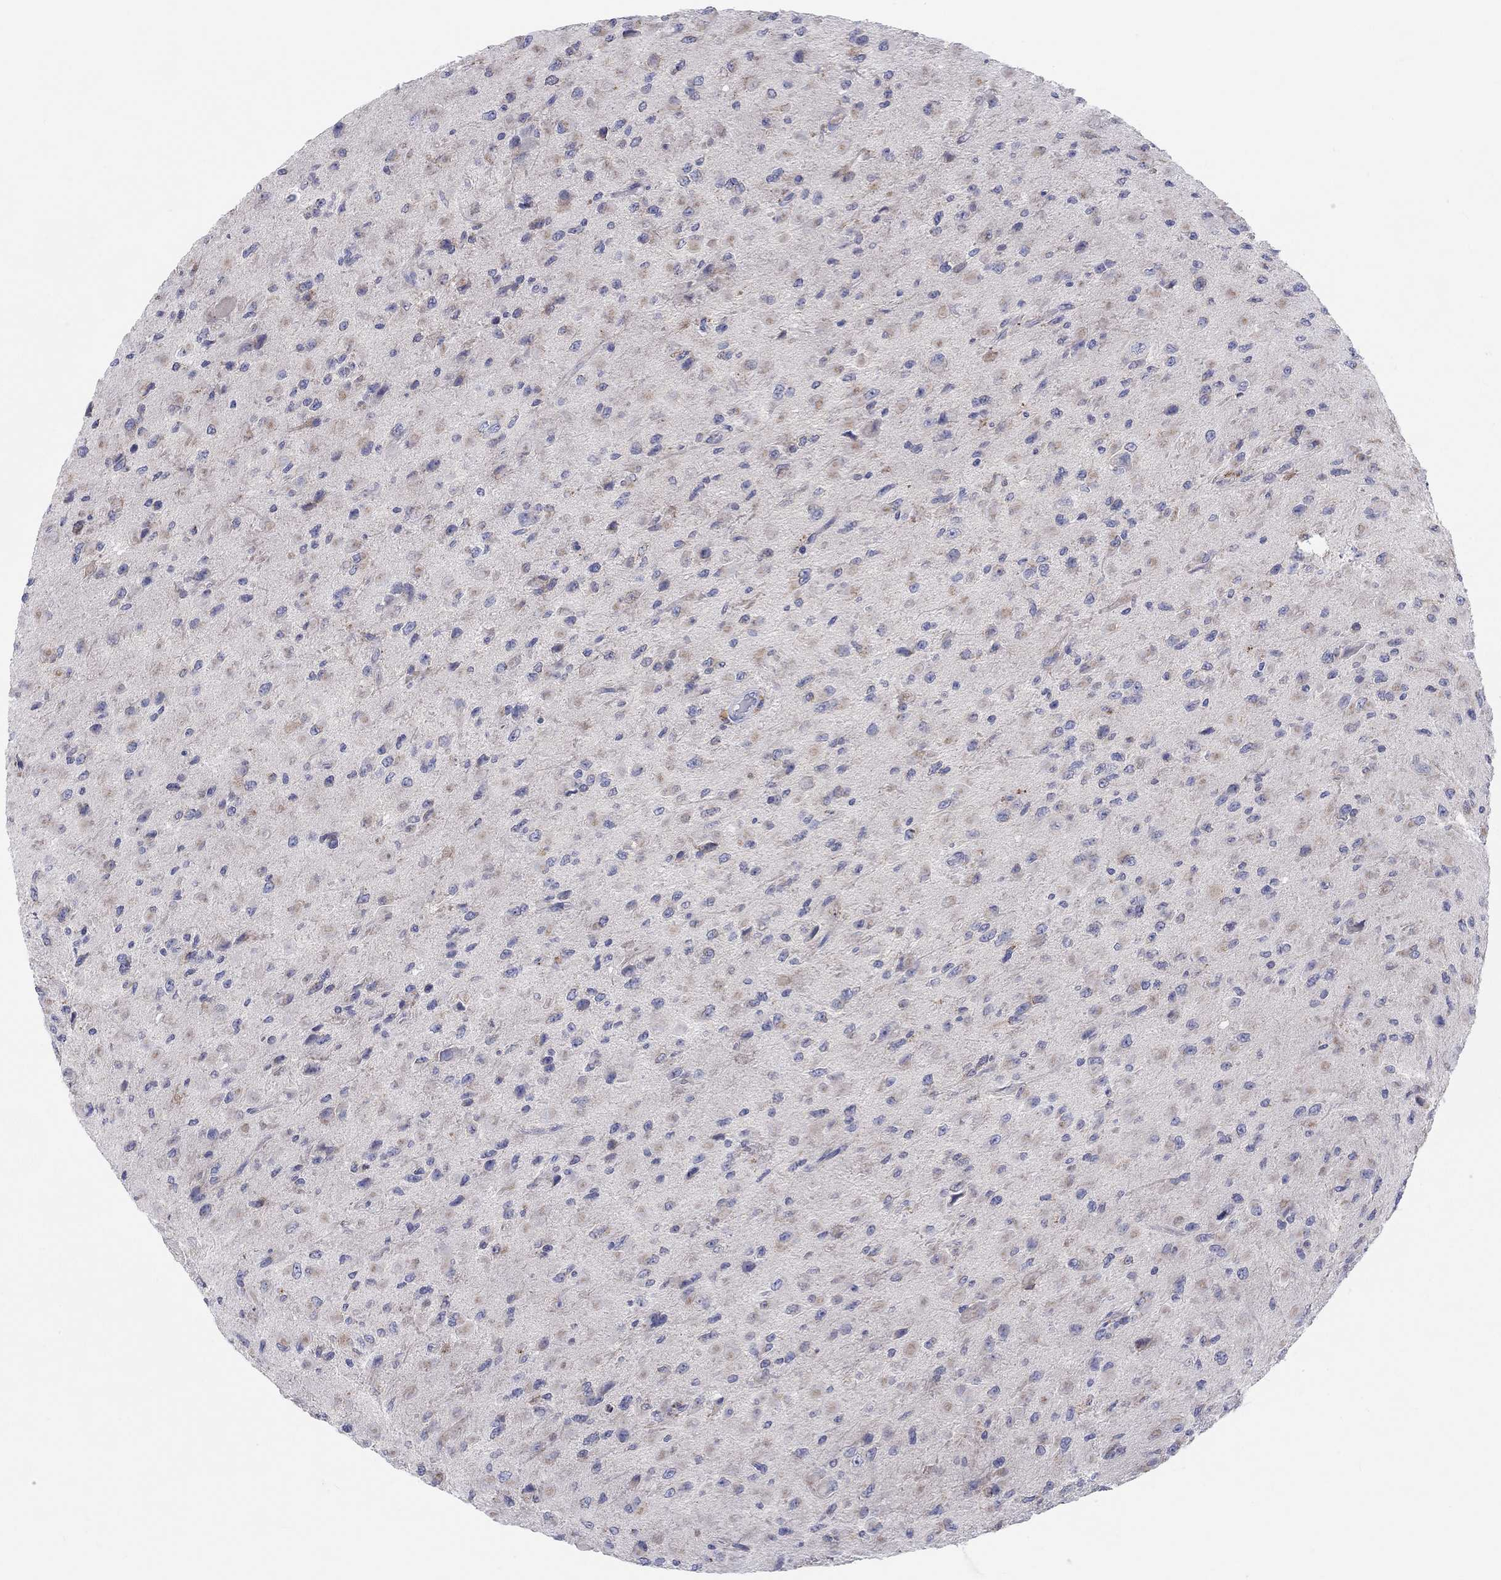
{"staining": {"intensity": "weak", "quantity": "<25%", "location": "cytoplasmic/membranous"}, "tissue": "glioma", "cell_type": "Tumor cells", "image_type": "cancer", "snomed": [{"axis": "morphology", "description": "Glioma, malignant, High grade"}, {"axis": "topography", "description": "Cerebral cortex"}], "caption": "Tumor cells show no significant protein expression in malignant high-grade glioma.", "gene": "BCO2", "patient": {"sex": "male", "age": 35}}